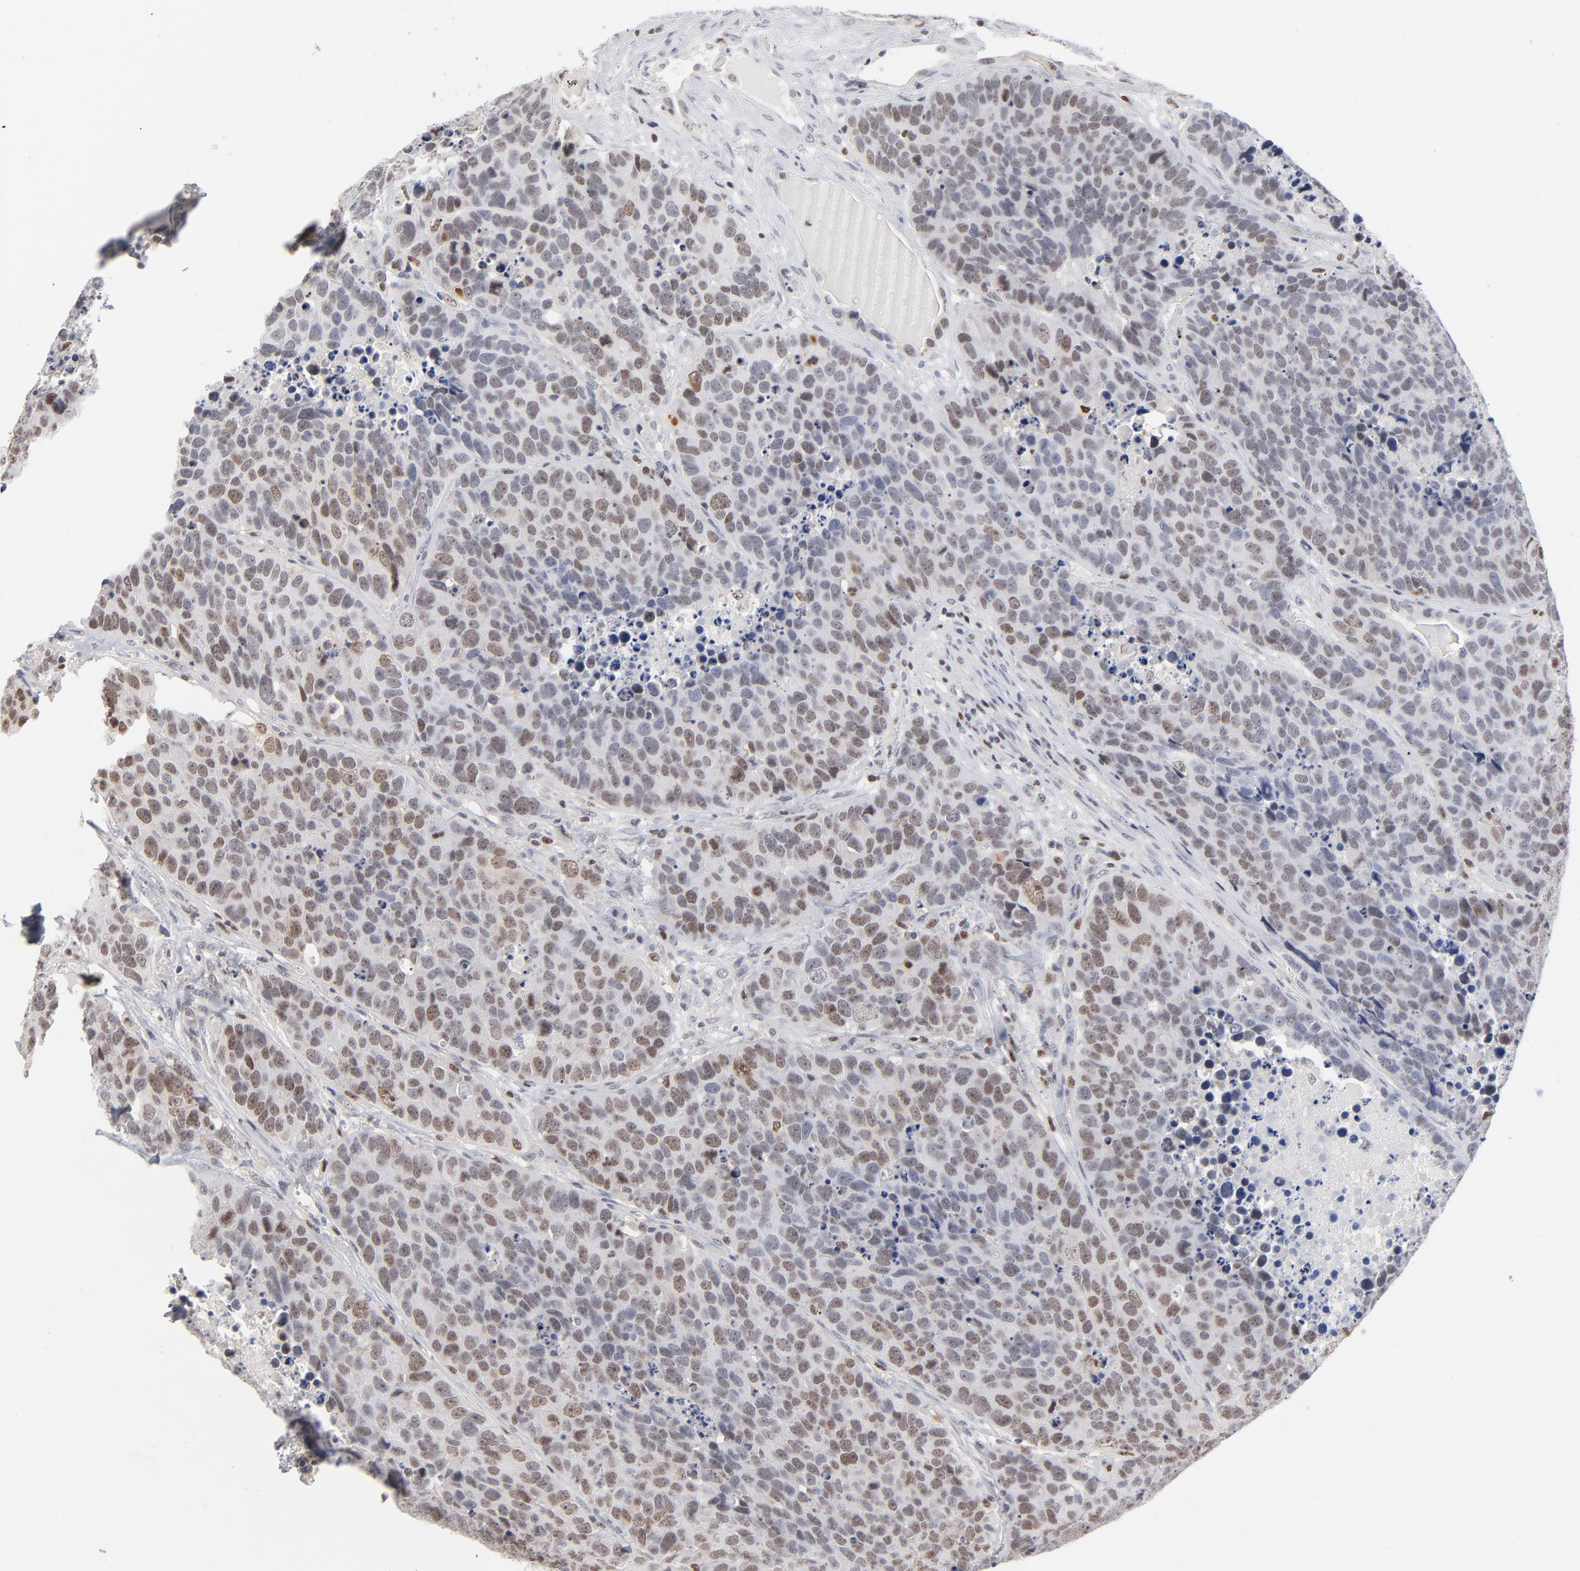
{"staining": {"intensity": "weak", "quantity": "25%-75%", "location": "nuclear"}, "tissue": "carcinoid", "cell_type": "Tumor cells", "image_type": "cancer", "snomed": [{"axis": "morphology", "description": "Carcinoid, malignant, NOS"}, {"axis": "topography", "description": "Lung"}], "caption": "The micrograph demonstrates a brown stain indicating the presence of a protein in the nuclear of tumor cells in carcinoid.", "gene": "MAX", "patient": {"sex": "male", "age": 60}}